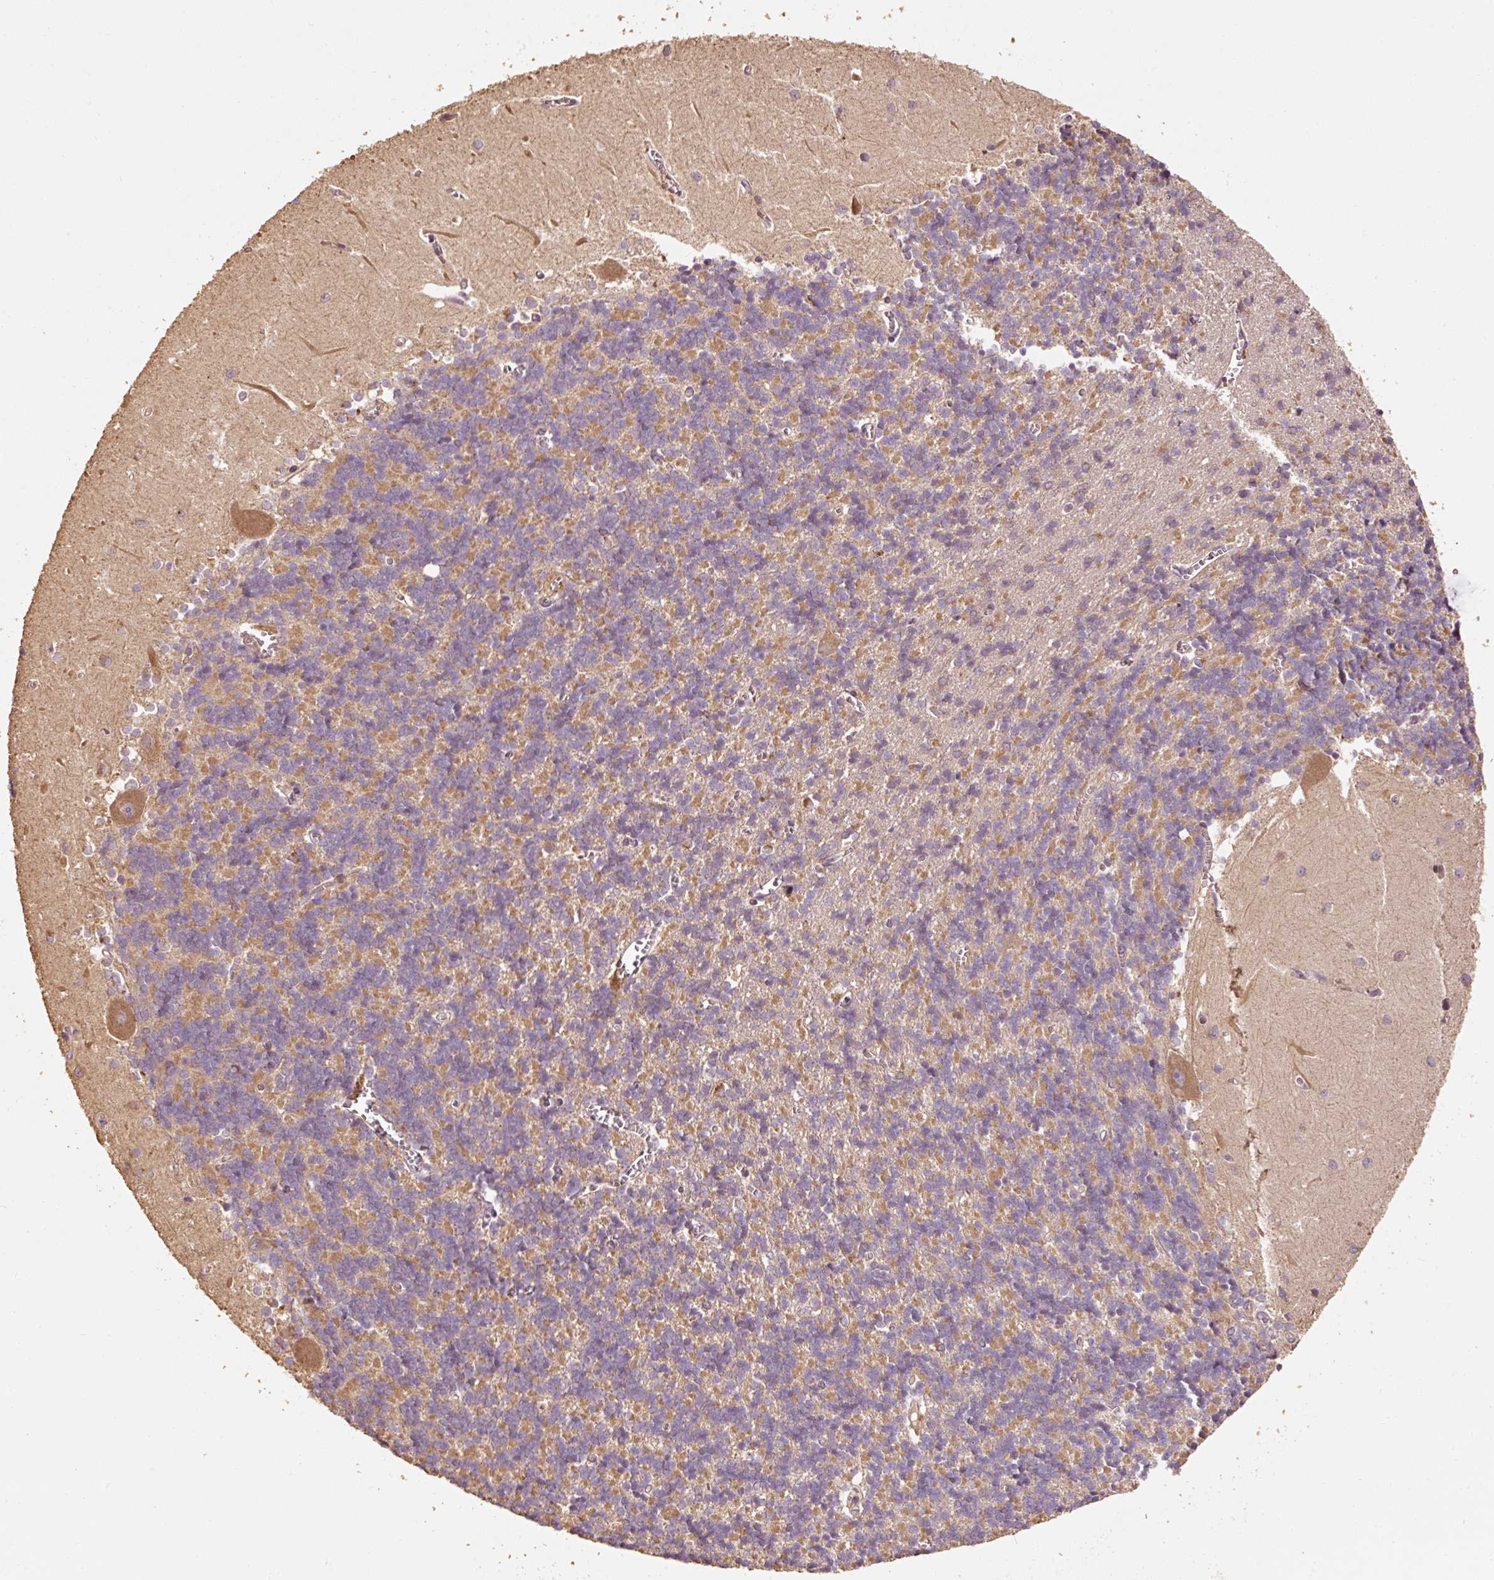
{"staining": {"intensity": "moderate", "quantity": "25%-75%", "location": "cytoplasmic/membranous"}, "tissue": "cerebellum", "cell_type": "Cells in granular layer", "image_type": "normal", "snomed": [{"axis": "morphology", "description": "Normal tissue, NOS"}, {"axis": "topography", "description": "Cerebellum"}], "caption": "About 25%-75% of cells in granular layer in benign cerebellum demonstrate moderate cytoplasmic/membranous protein positivity as visualized by brown immunohistochemical staining.", "gene": "EFHC1", "patient": {"sex": "male", "age": 37}}